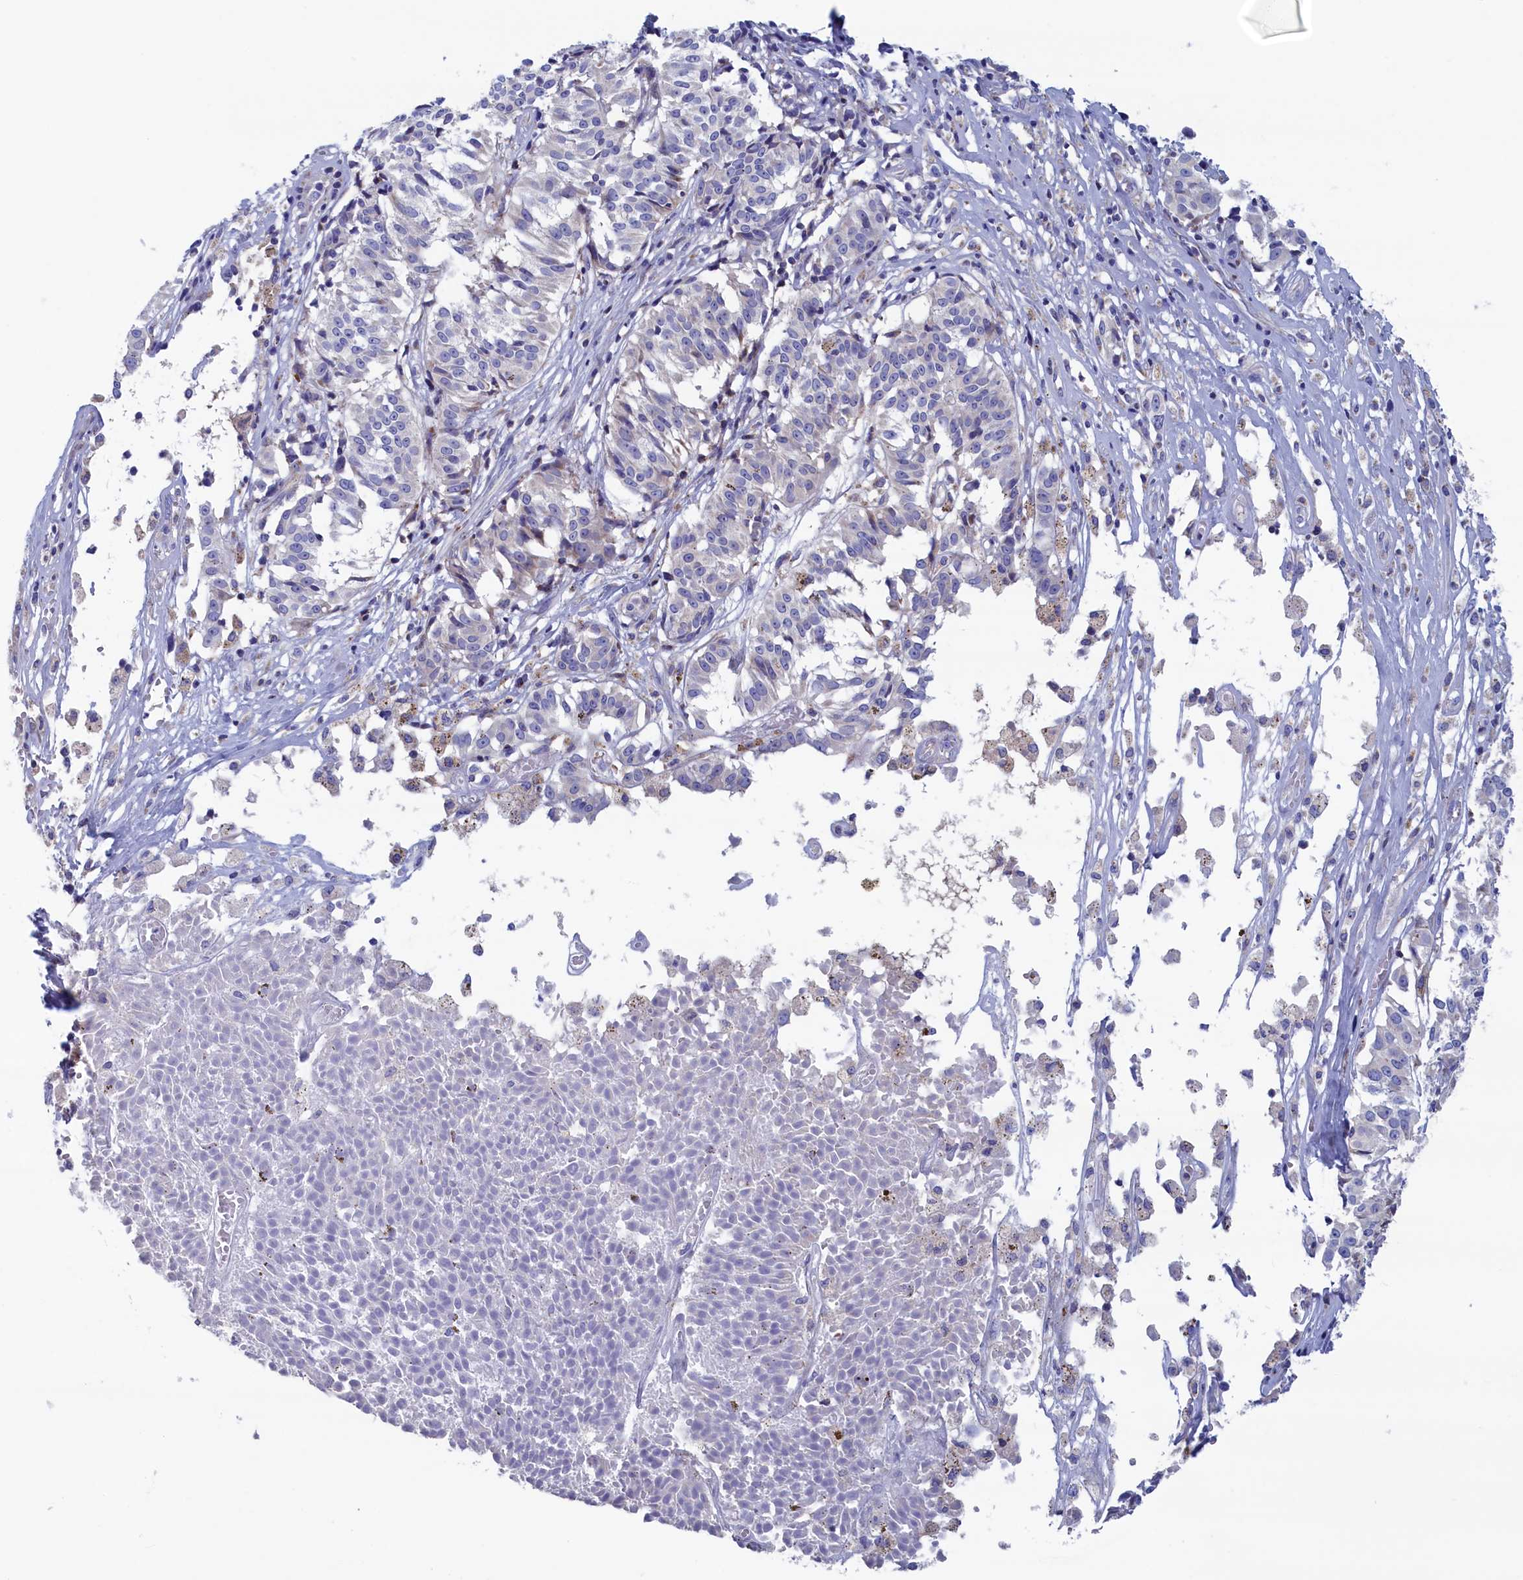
{"staining": {"intensity": "negative", "quantity": "none", "location": "none"}, "tissue": "melanoma", "cell_type": "Tumor cells", "image_type": "cancer", "snomed": [{"axis": "morphology", "description": "Malignant melanoma, NOS"}, {"axis": "topography", "description": "Skin"}], "caption": "The immunohistochemistry (IHC) histopathology image has no significant staining in tumor cells of melanoma tissue.", "gene": "WDR83", "patient": {"sex": "female", "age": 72}}